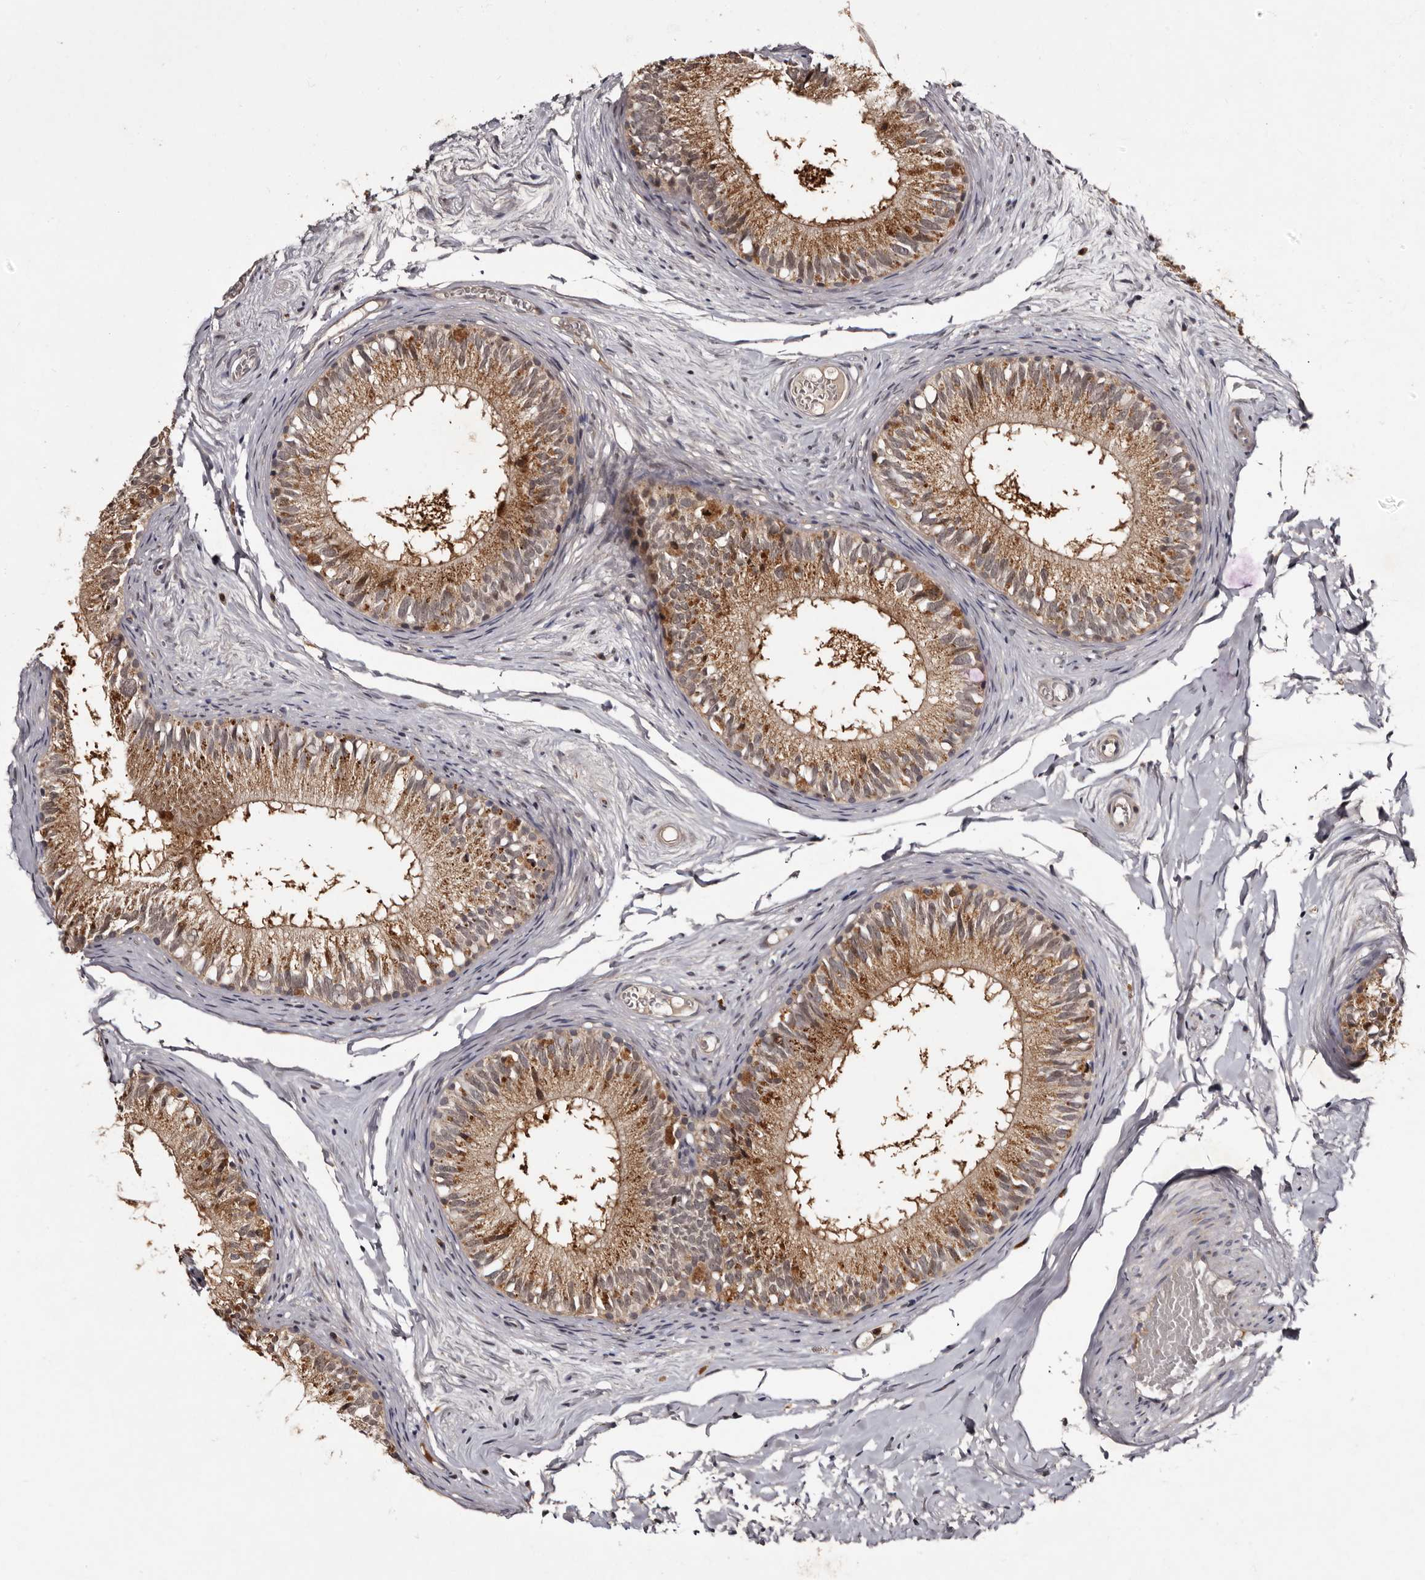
{"staining": {"intensity": "moderate", "quantity": ">75%", "location": "cytoplasmic/membranous"}, "tissue": "epididymis", "cell_type": "Glandular cells", "image_type": "normal", "snomed": [{"axis": "morphology", "description": "Normal tissue, NOS"}, {"axis": "topography", "description": "Epididymis"}], "caption": "Moderate cytoplasmic/membranous protein staining is present in about >75% of glandular cells in epididymis.", "gene": "DNPH1", "patient": {"sex": "male", "age": 46}}